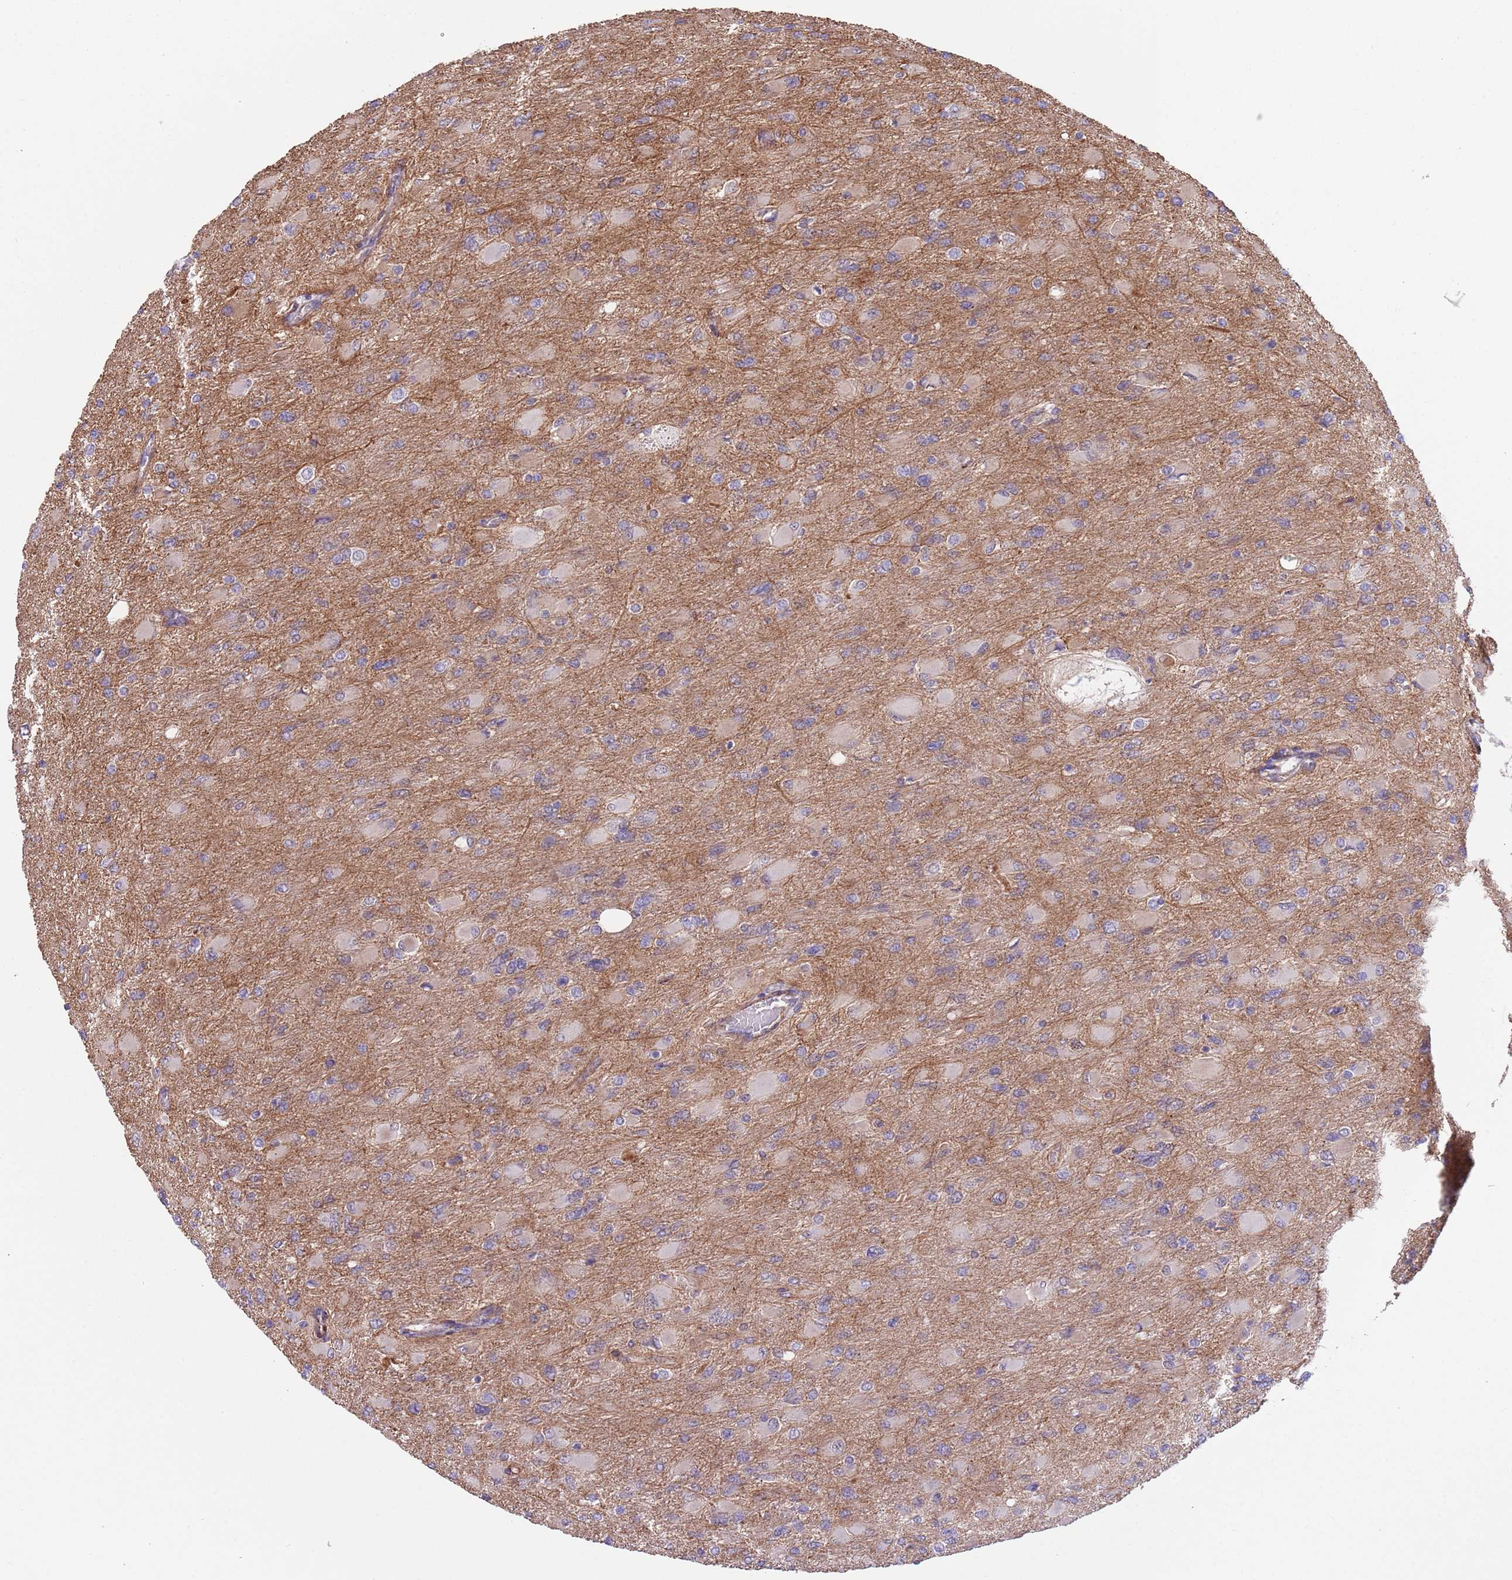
{"staining": {"intensity": "negative", "quantity": "none", "location": "none"}, "tissue": "glioma", "cell_type": "Tumor cells", "image_type": "cancer", "snomed": [{"axis": "morphology", "description": "Glioma, malignant, High grade"}, {"axis": "topography", "description": "Cerebral cortex"}], "caption": "The micrograph demonstrates no significant positivity in tumor cells of high-grade glioma (malignant).", "gene": "CREBZF", "patient": {"sex": "female", "age": 36}}